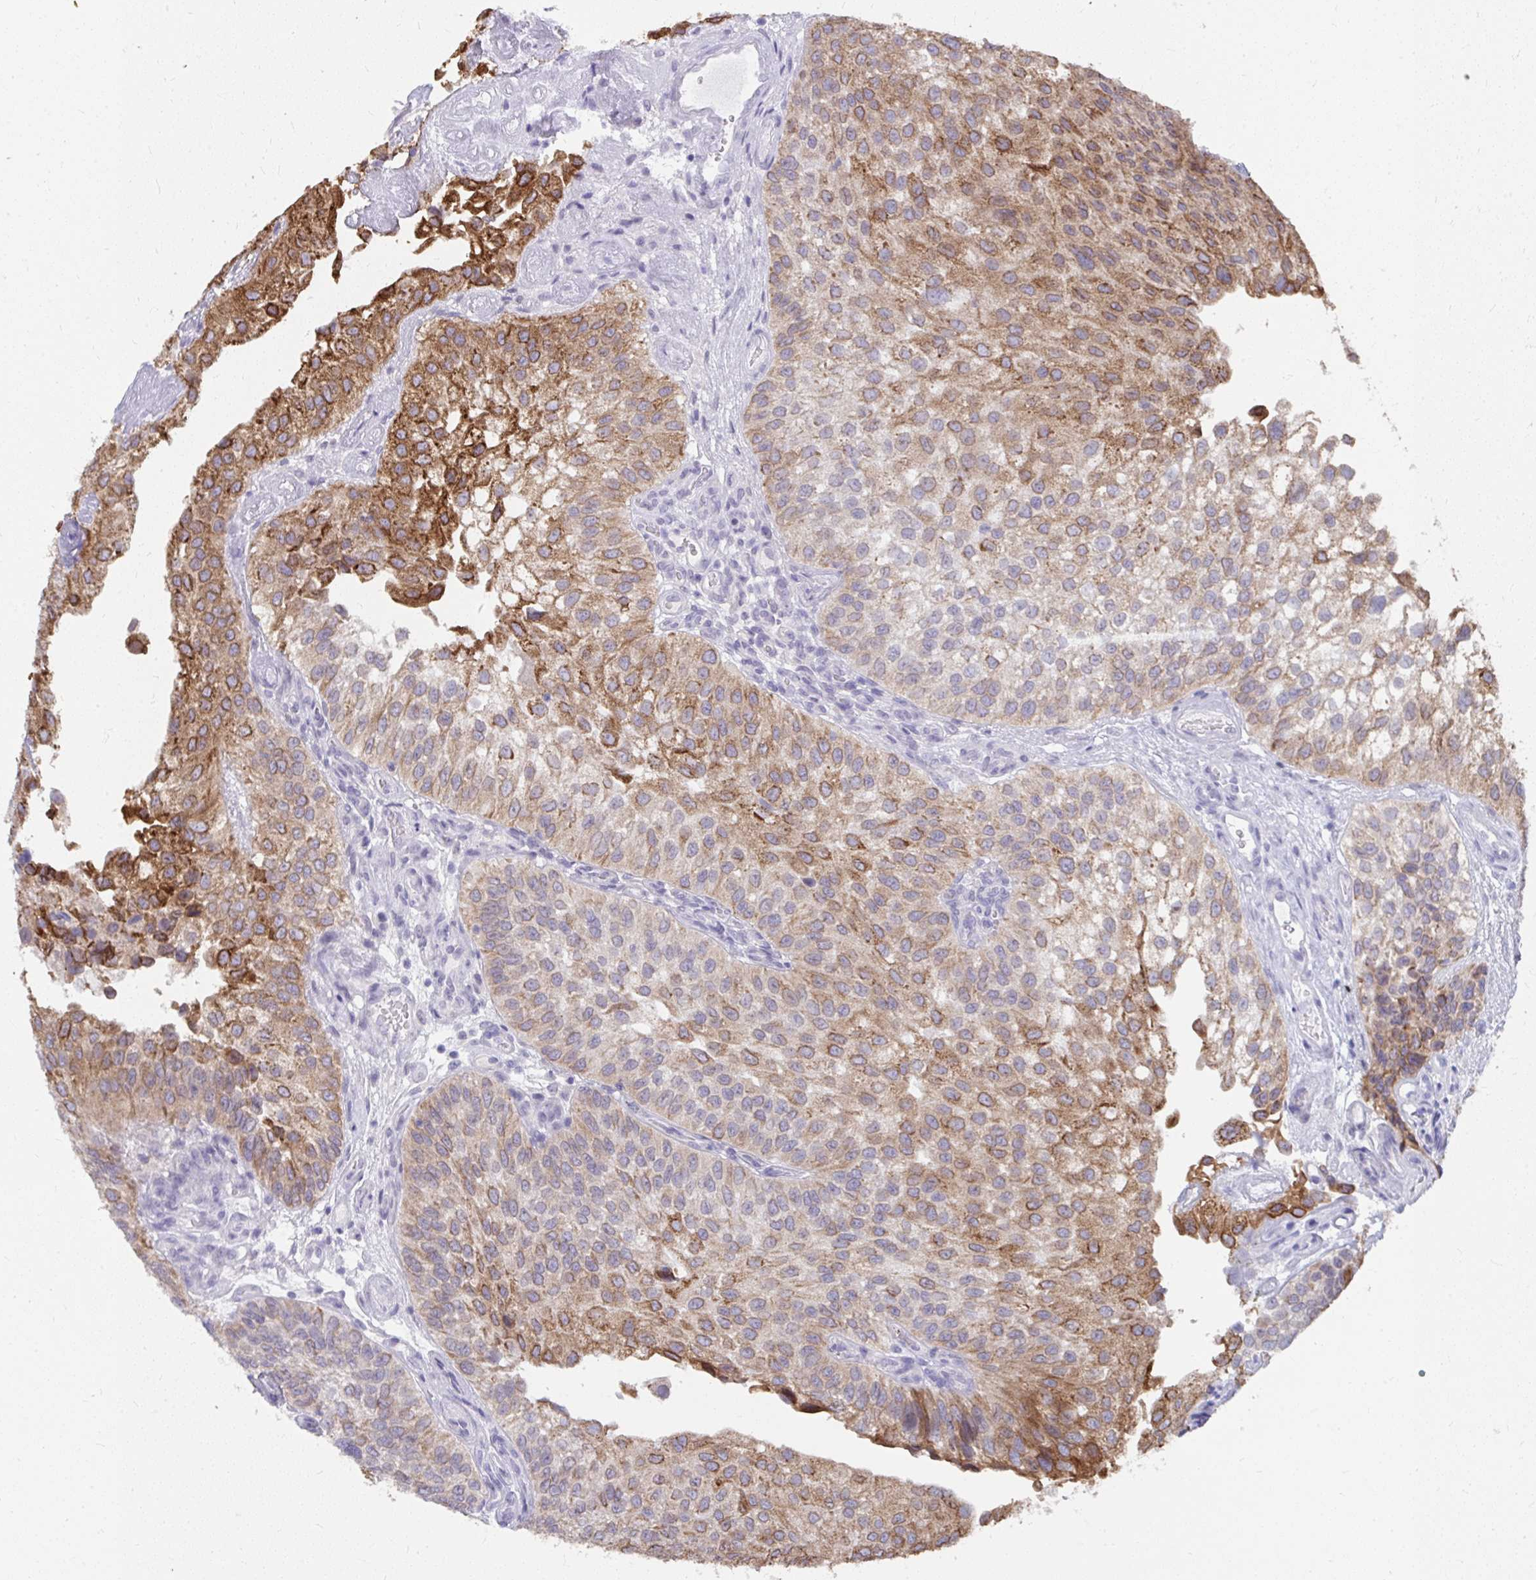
{"staining": {"intensity": "strong", "quantity": ">75%", "location": "cytoplasmic/membranous"}, "tissue": "urothelial cancer", "cell_type": "Tumor cells", "image_type": "cancer", "snomed": [{"axis": "morphology", "description": "Urothelial carcinoma, NOS"}, {"axis": "topography", "description": "Urinary bladder"}], "caption": "This histopathology image reveals immunohistochemistry (IHC) staining of human transitional cell carcinoma, with high strong cytoplasmic/membranous positivity in approximately >75% of tumor cells.", "gene": "UGT3A2", "patient": {"sex": "male", "age": 87}}